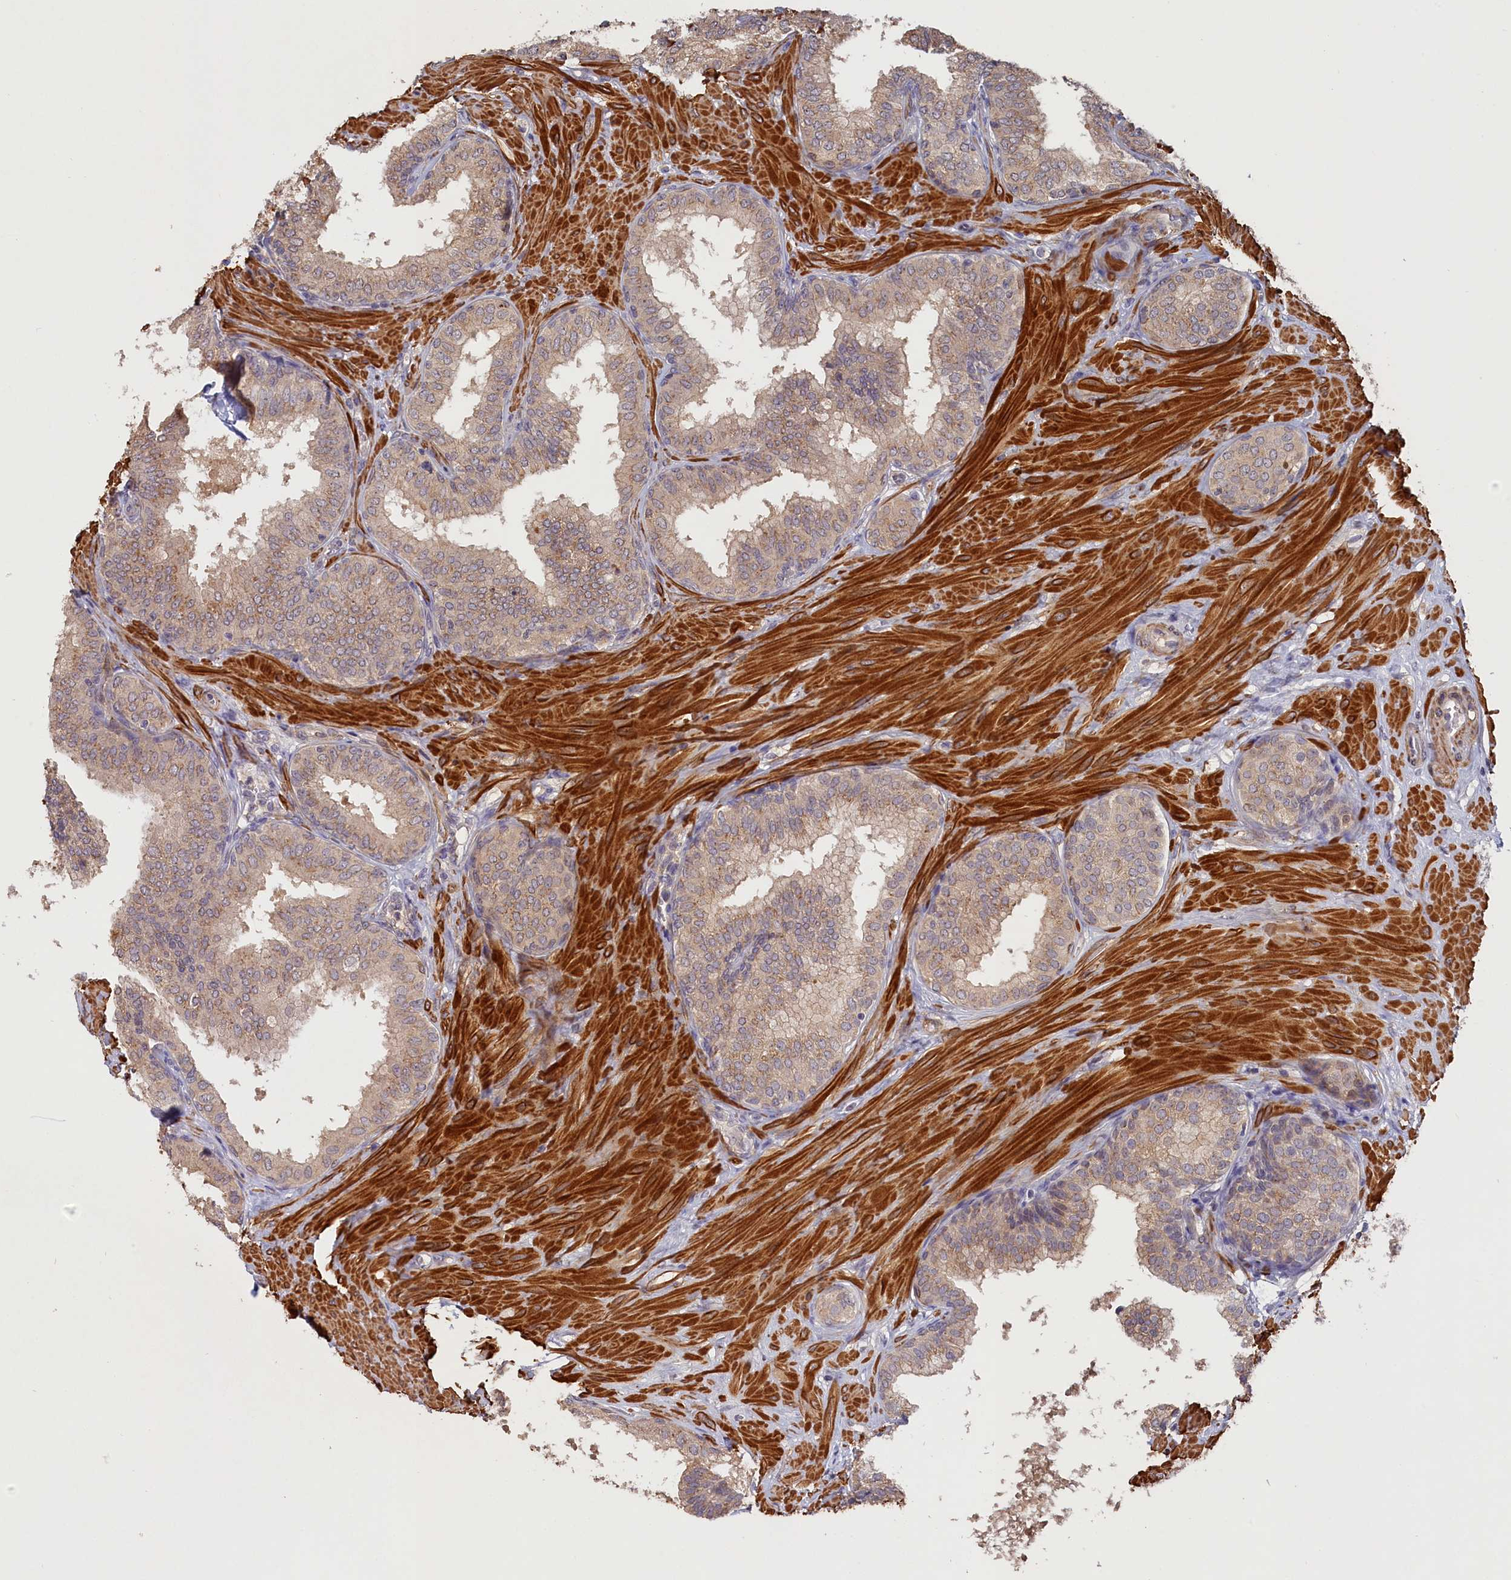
{"staining": {"intensity": "weak", "quantity": ">75%", "location": "cytoplasmic/membranous"}, "tissue": "prostate", "cell_type": "Glandular cells", "image_type": "normal", "snomed": [{"axis": "morphology", "description": "Normal tissue, NOS"}, {"axis": "topography", "description": "Prostate"}], "caption": "IHC of benign prostate demonstrates low levels of weak cytoplasmic/membranous staining in approximately >75% of glandular cells.", "gene": "TANGO6", "patient": {"sex": "male", "age": 60}}